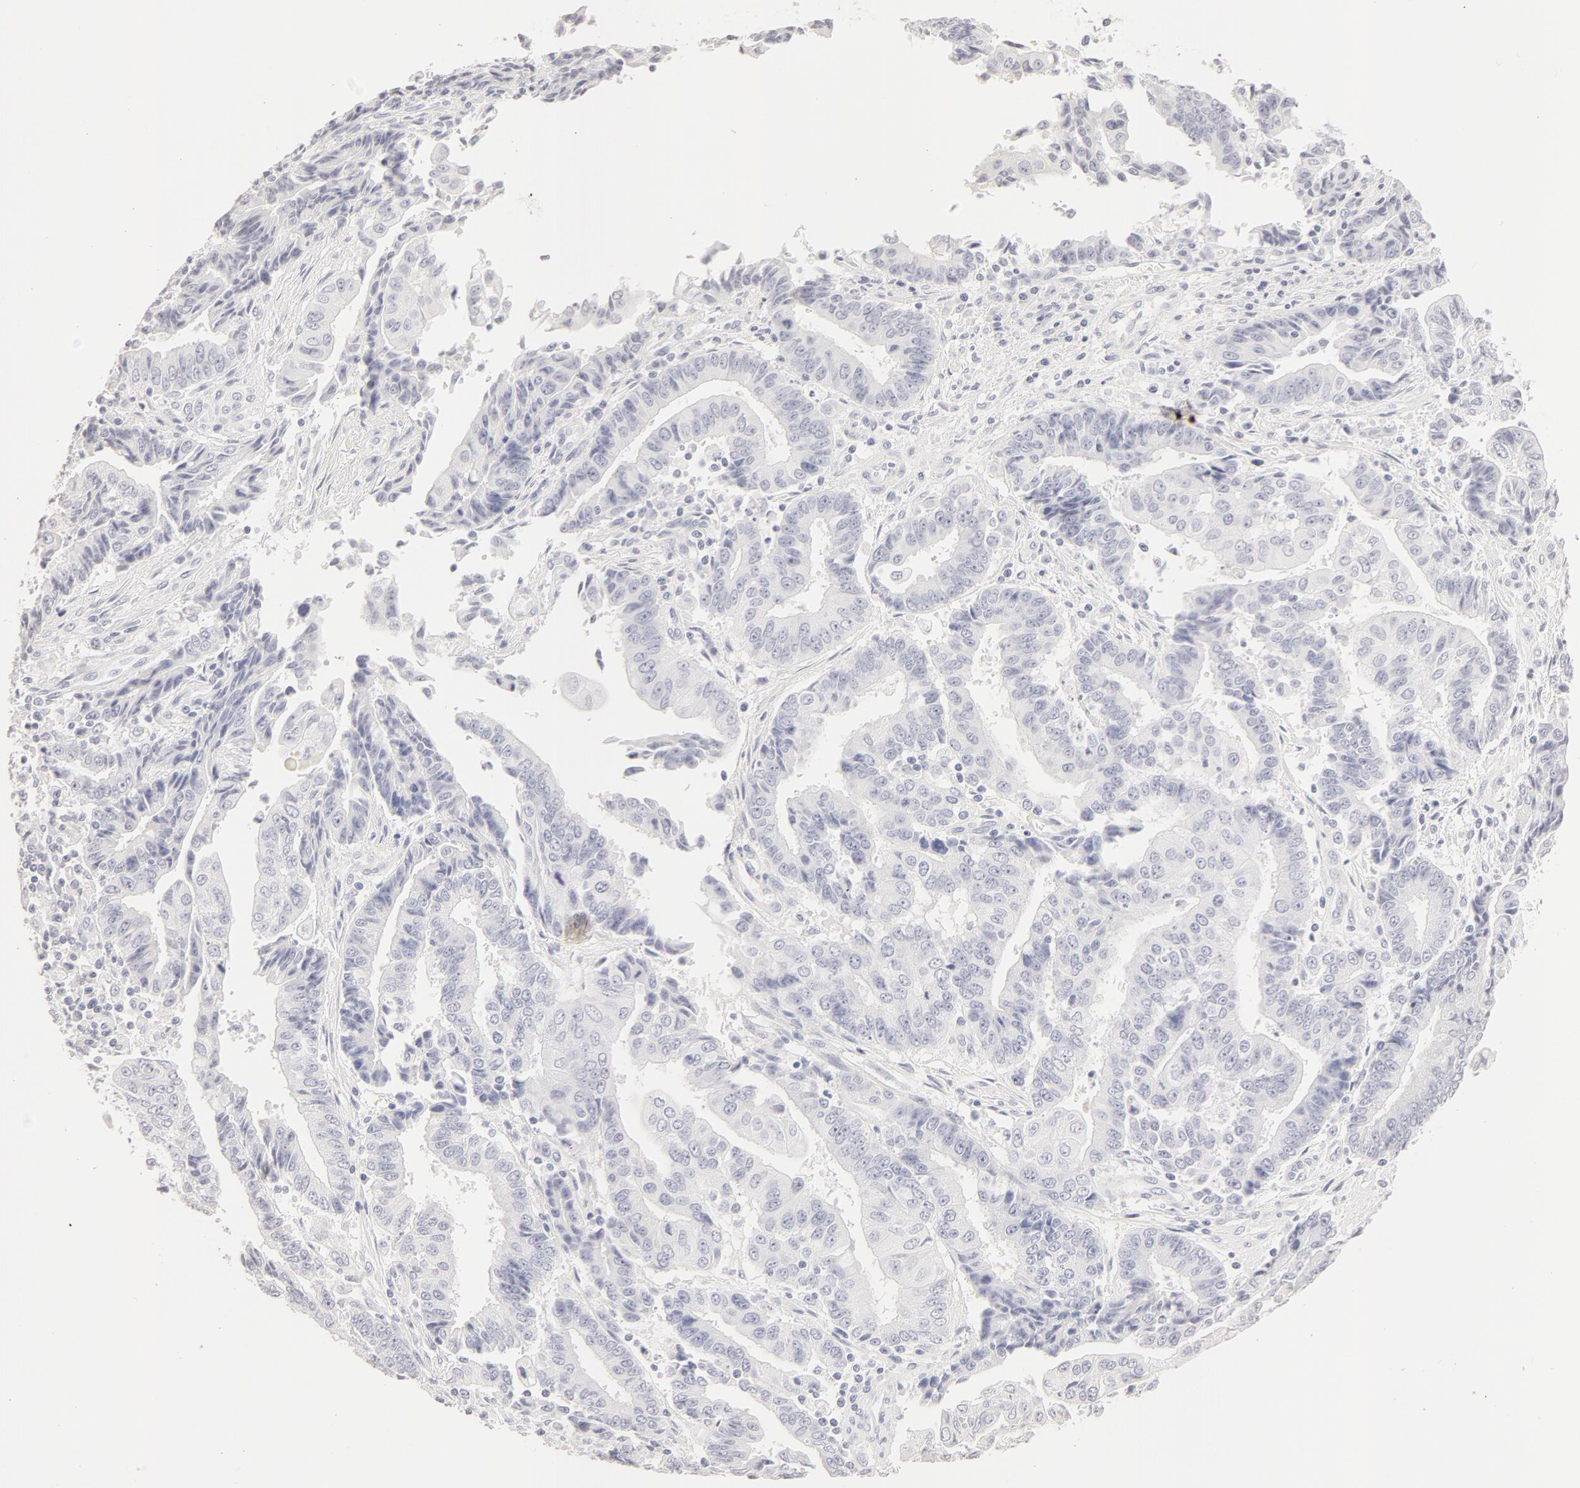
{"staining": {"intensity": "negative", "quantity": "none", "location": "none"}, "tissue": "endometrial cancer", "cell_type": "Tumor cells", "image_type": "cancer", "snomed": [{"axis": "morphology", "description": "Adenocarcinoma, NOS"}, {"axis": "topography", "description": "Endometrium"}], "caption": "This is an immunohistochemistry photomicrograph of endometrial adenocarcinoma. There is no positivity in tumor cells.", "gene": "LGALS7B", "patient": {"sex": "female", "age": 75}}